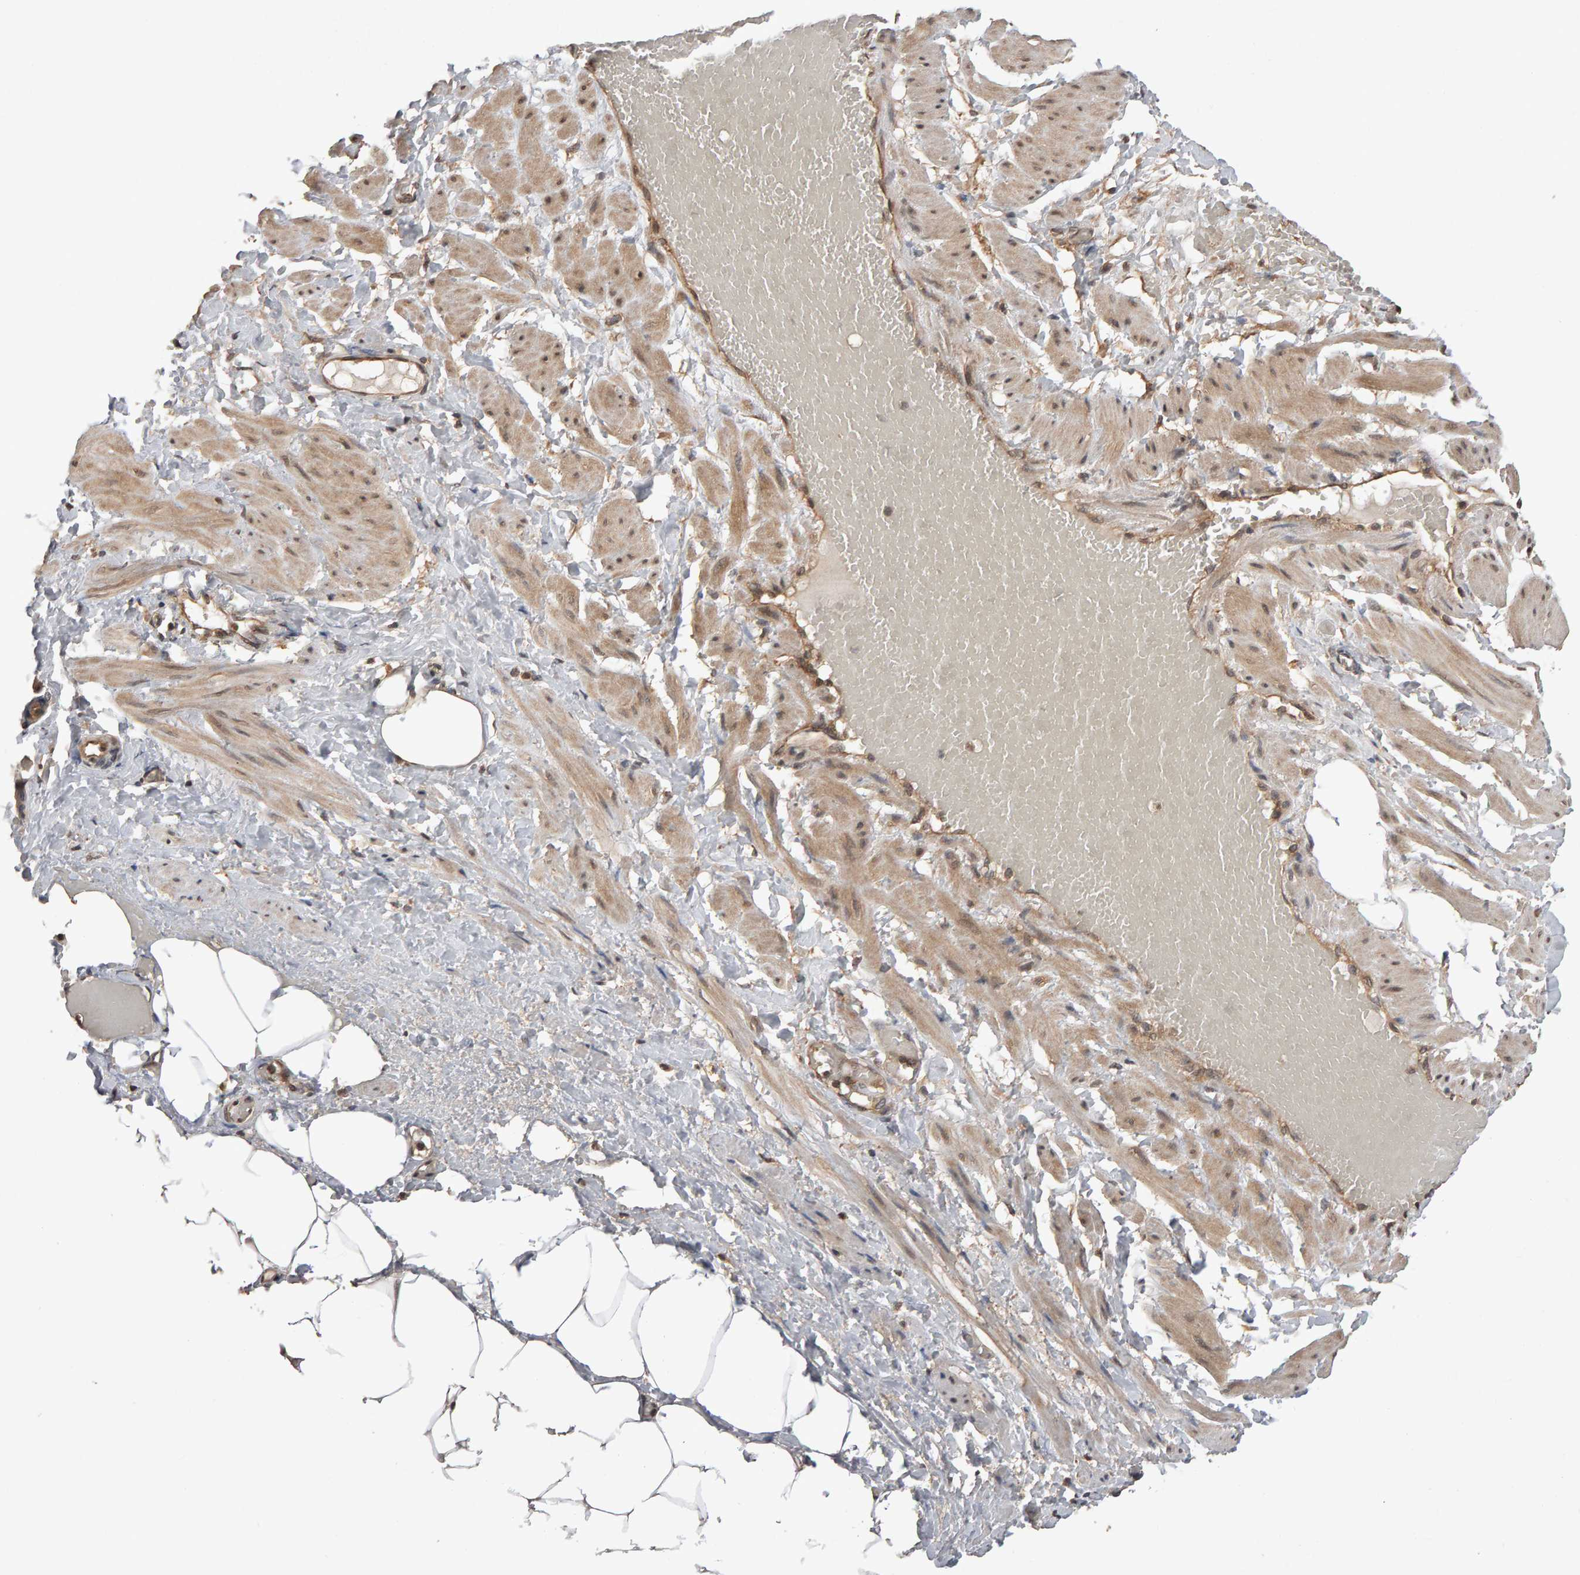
{"staining": {"intensity": "weak", "quantity": "25%-75%", "location": "cytoplasmic/membranous"}, "tissue": "adipose tissue", "cell_type": "Adipocytes", "image_type": "normal", "snomed": [{"axis": "morphology", "description": "Normal tissue, NOS"}, {"axis": "topography", "description": "Soft tissue"}, {"axis": "topography", "description": "Vascular tissue"}], "caption": "A high-resolution histopathology image shows immunohistochemistry (IHC) staining of unremarkable adipose tissue, which displays weak cytoplasmic/membranous positivity in approximately 25%-75% of adipocytes.", "gene": "SCRIB", "patient": {"sex": "female", "age": 35}}